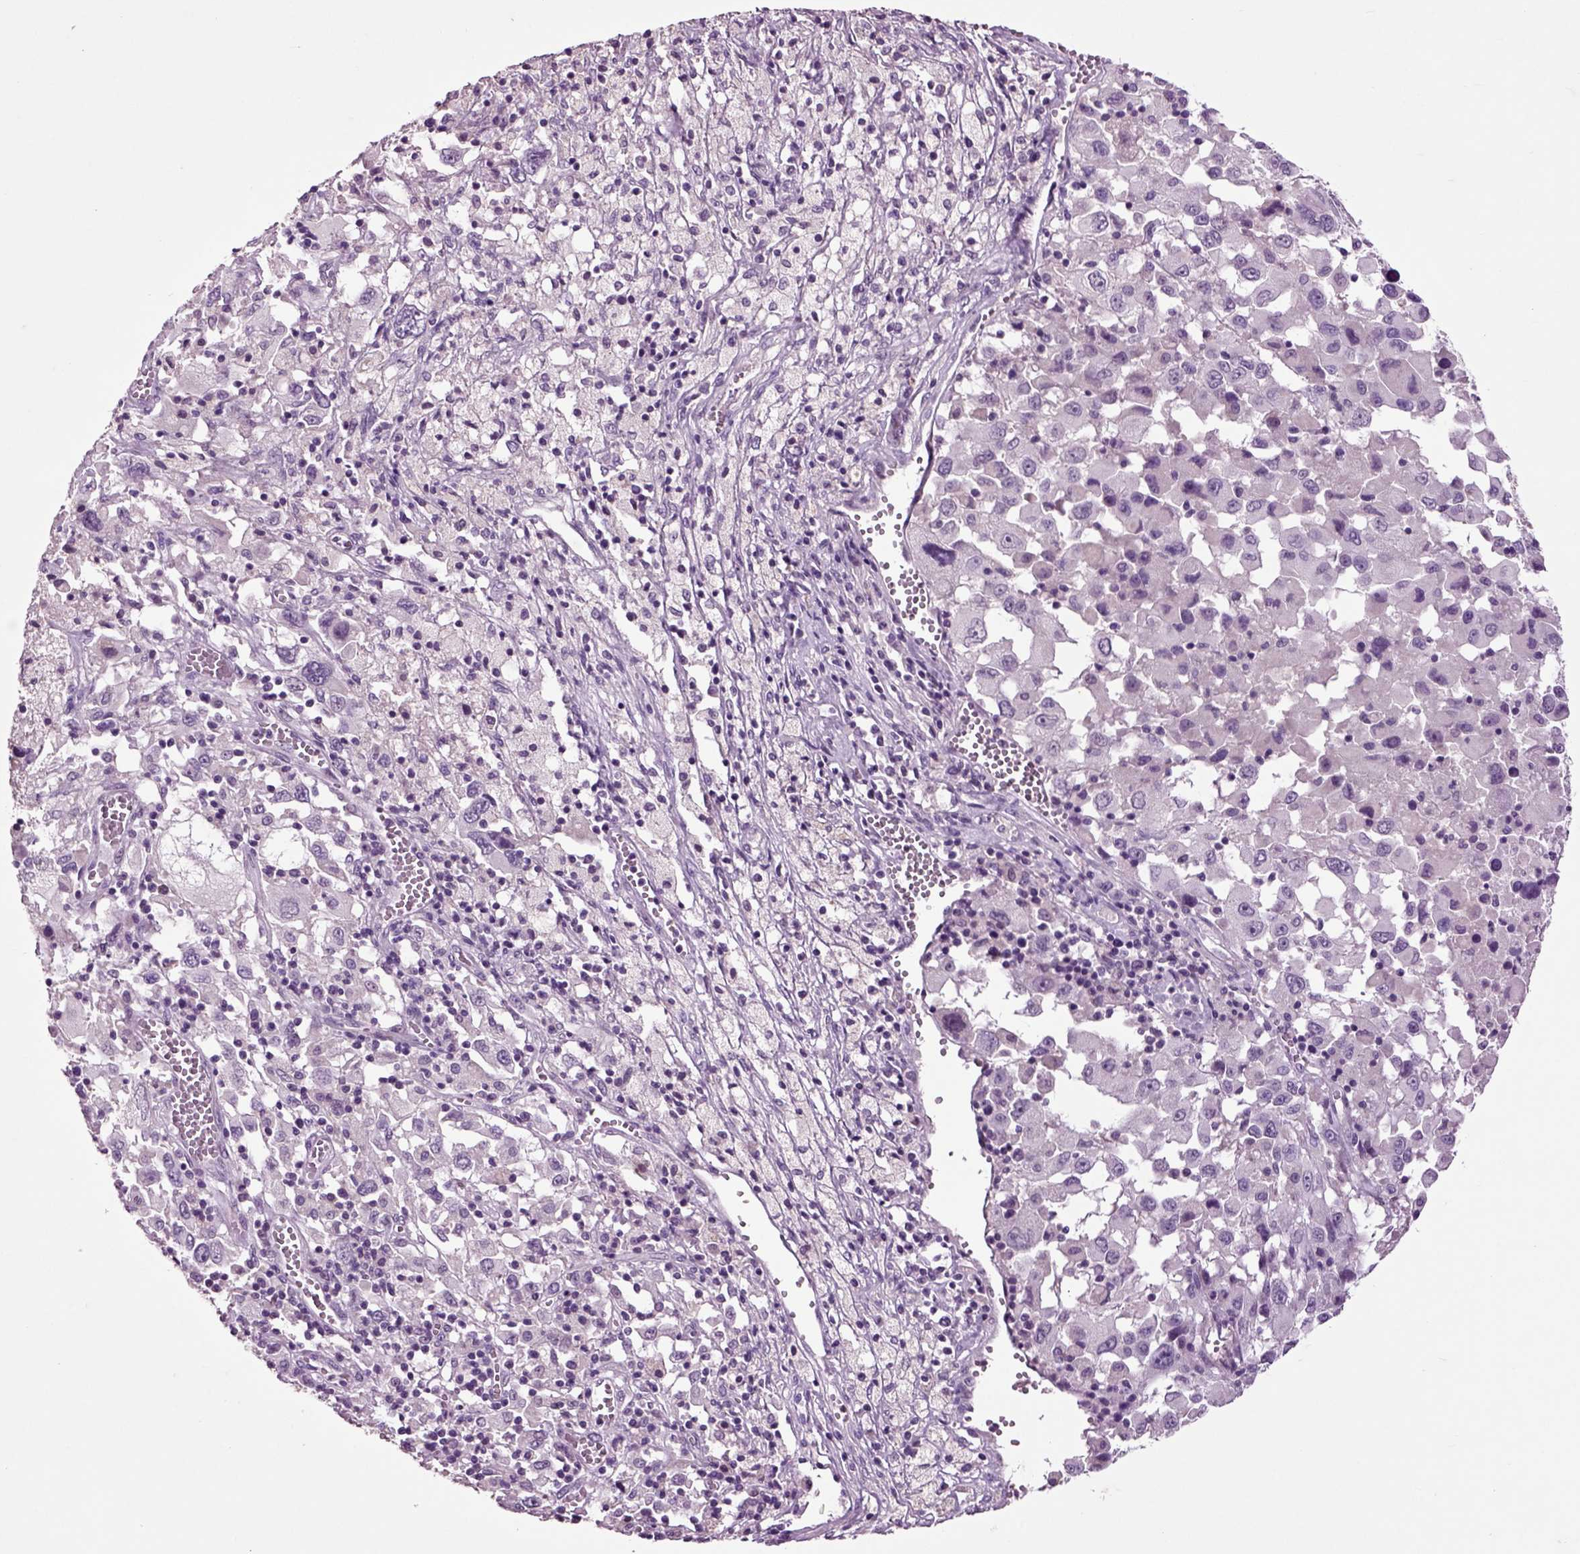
{"staining": {"intensity": "negative", "quantity": "none", "location": "none"}, "tissue": "melanoma", "cell_type": "Tumor cells", "image_type": "cancer", "snomed": [{"axis": "morphology", "description": "Malignant melanoma, Metastatic site"}, {"axis": "topography", "description": "Soft tissue"}], "caption": "High magnification brightfield microscopy of malignant melanoma (metastatic site) stained with DAB (brown) and counterstained with hematoxylin (blue): tumor cells show no significant expression. Brightfield microscopy of IHC stained with DAB (brown) and hematoxylin (blue), captured at high magnification.", "gene": "CRHR1", "patient": {"sex": "male", "age": 50}}